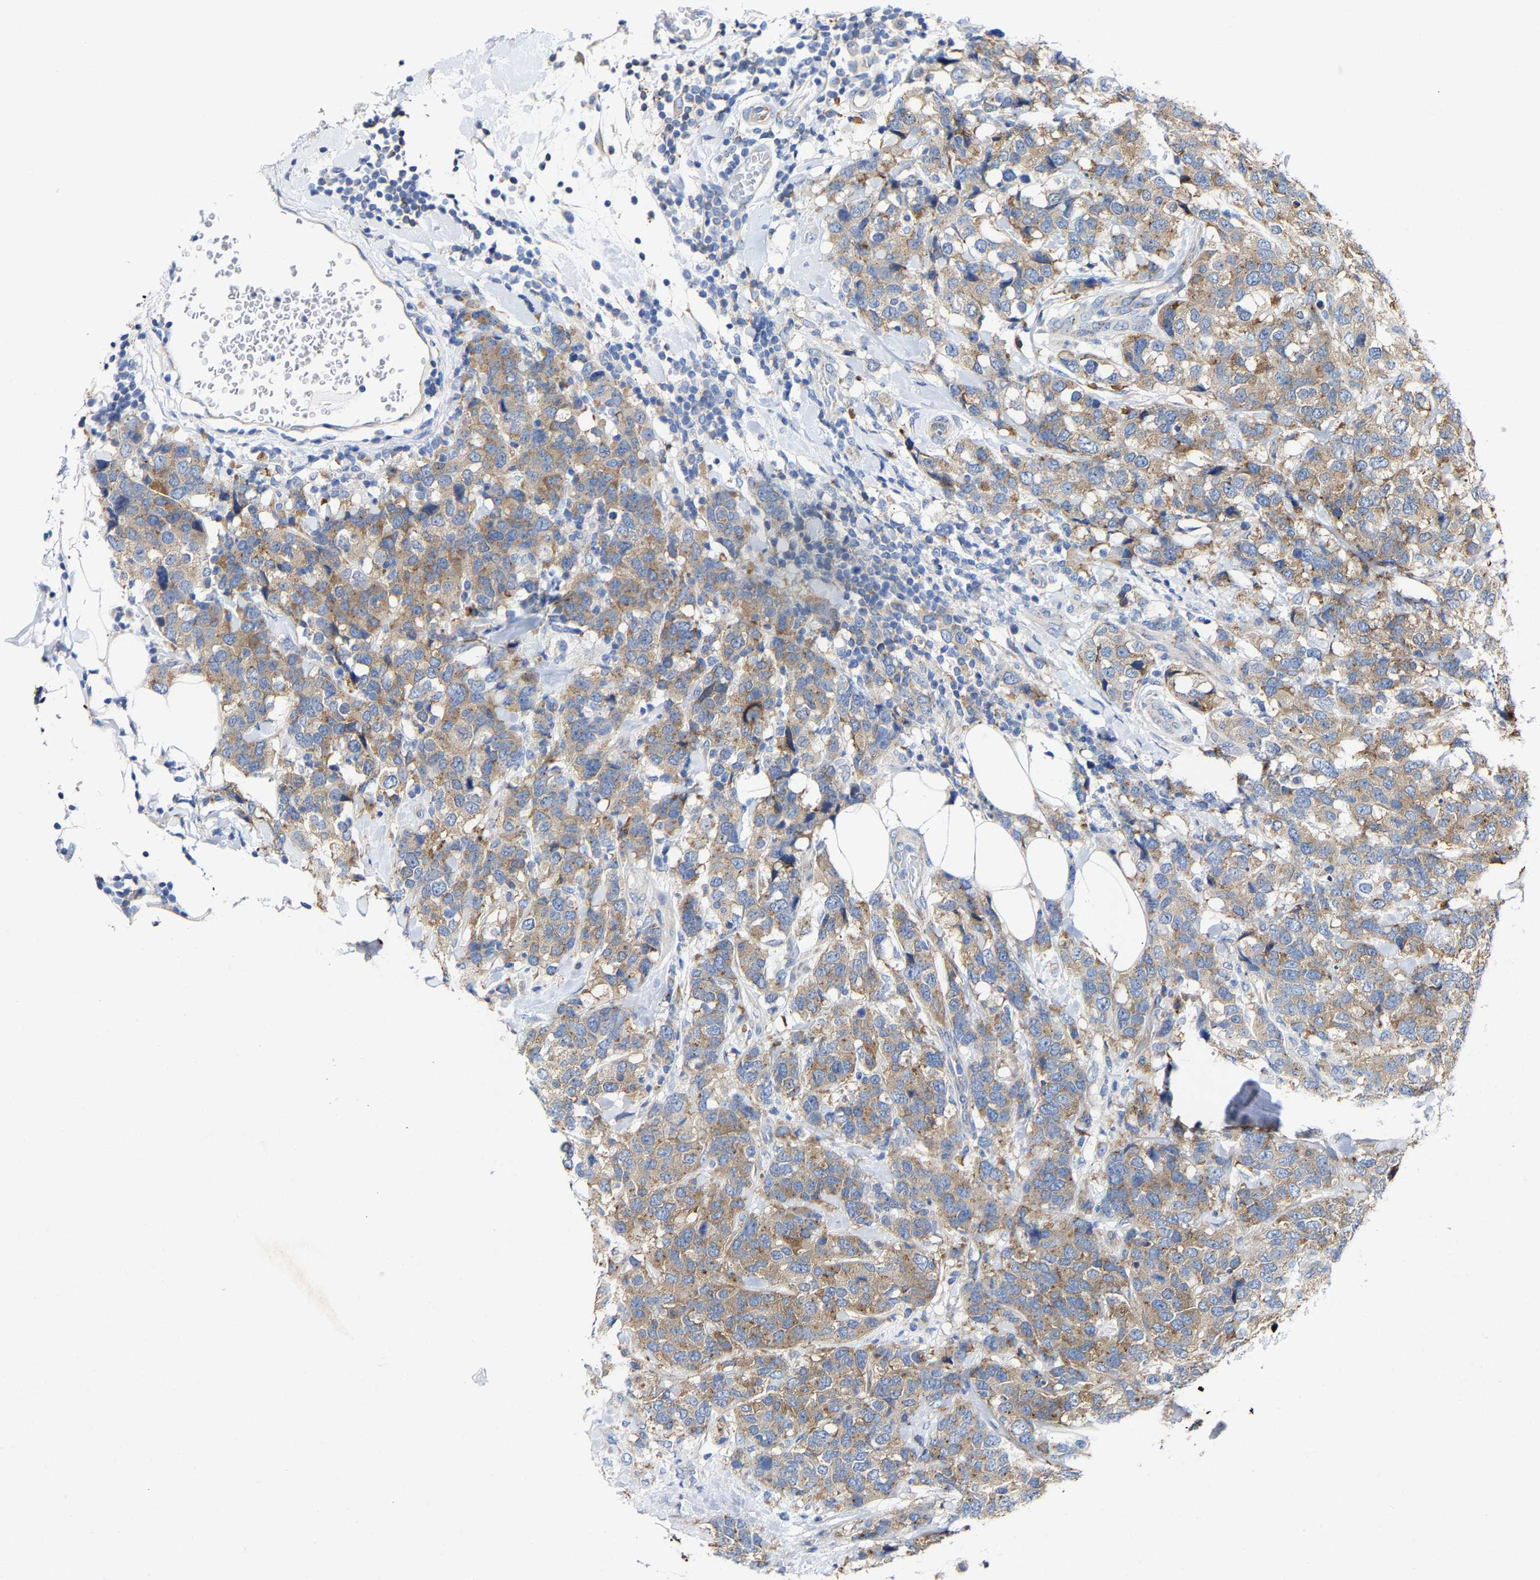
{"staining": {"intensity": "moderate", "quantity": ">75%", "location": "cytoplasmic/membranous"}, "tissue": "breast cancer", "cell_type": "Tumor cells", "image_type": "cancer", "snomed": [{"axis": "morphology", "description": "Lobular carcinoma"}, {"axis": "topography", "description": "Breast"}], "caption": "Lobular carcinoma (breast) stained with a brown dye displays moderate cytoplasmic/membranous positive staining in approximately >75% of tumor cells.", "gene": "PPP1R15A", "patient": {"sex": "female", "age": 59}}